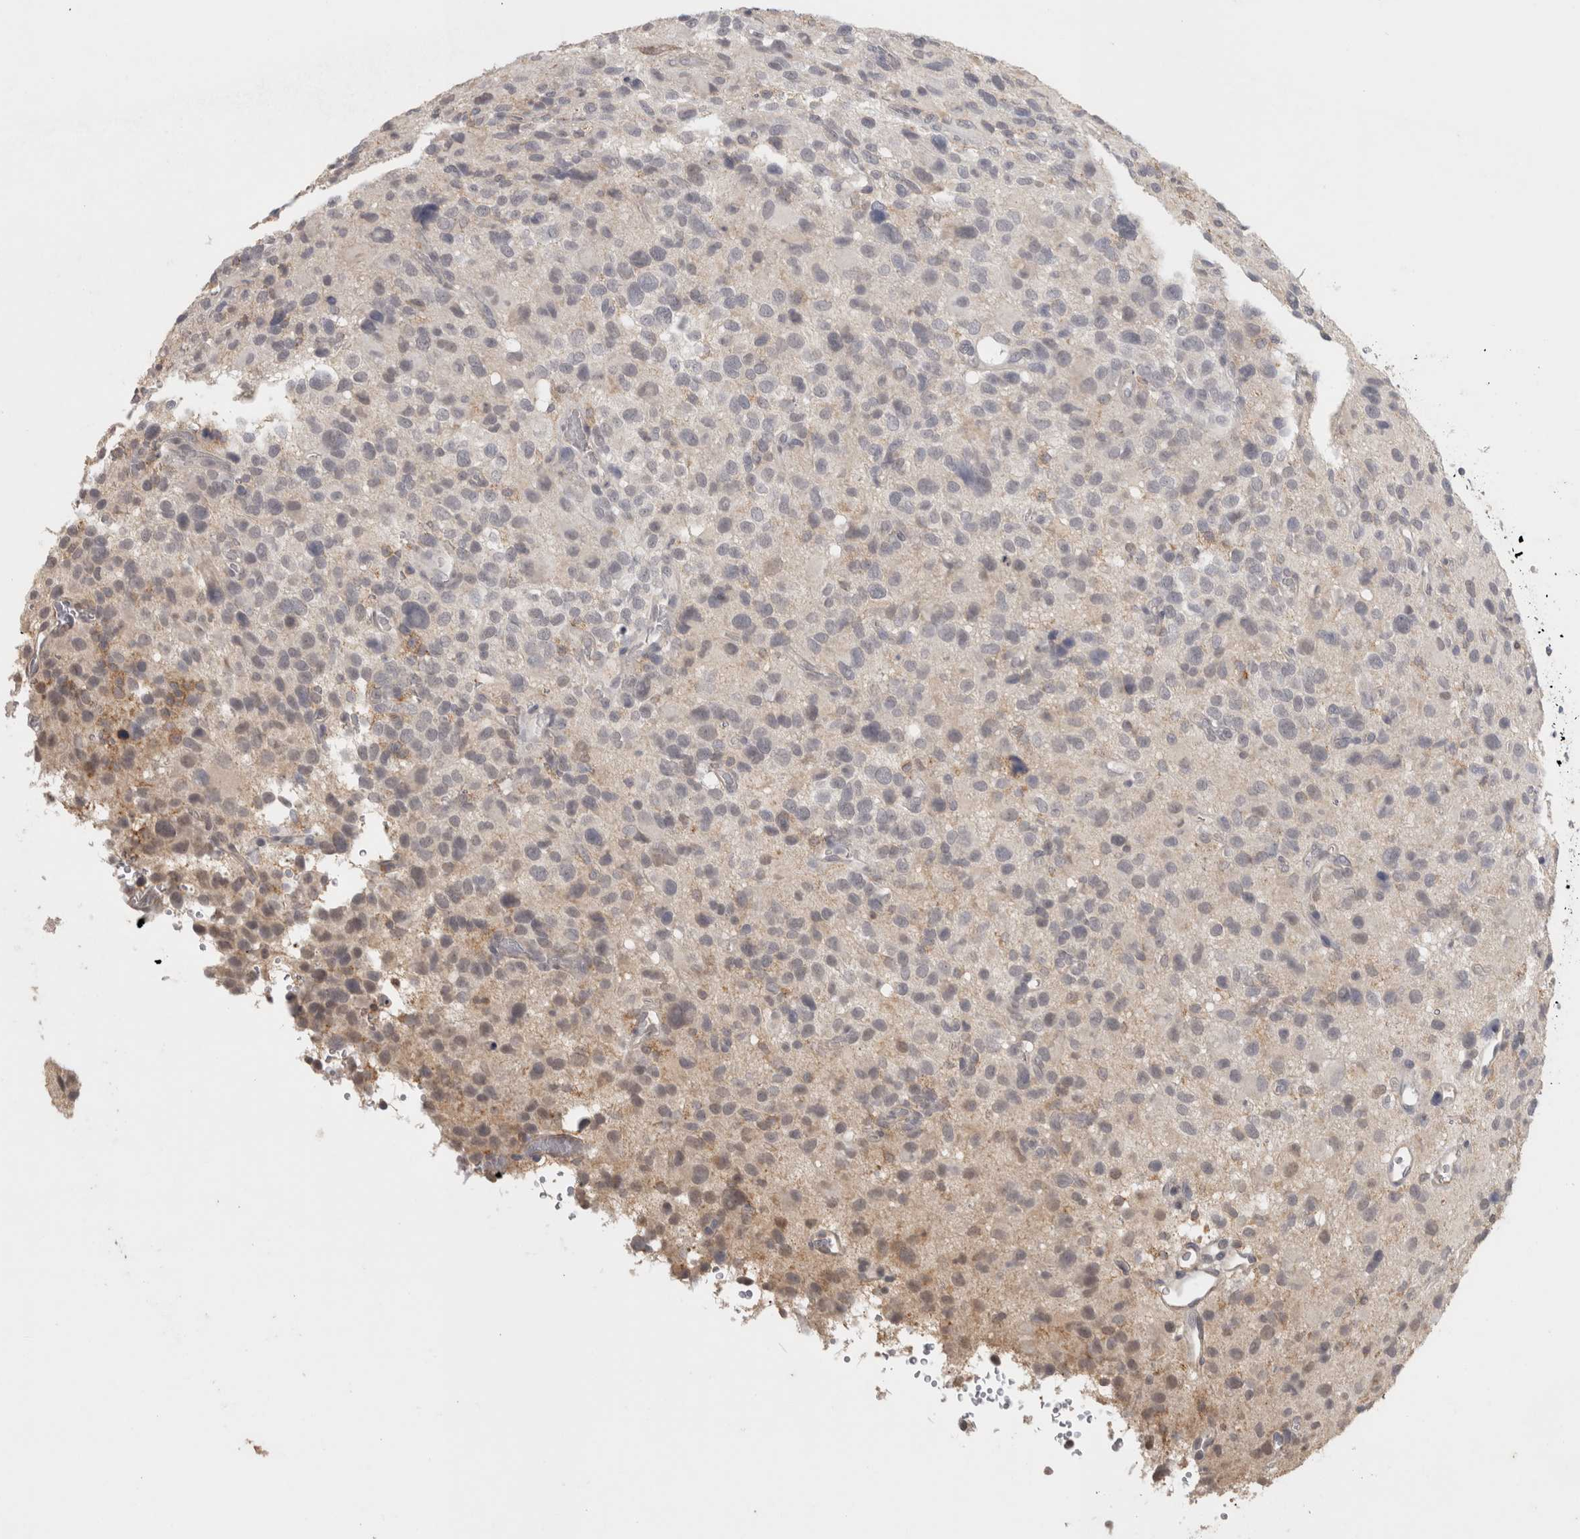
{"staining": {"intensity": "negative", "quantity": "none", "location": "none"}, "tissue": "glioma", "cell_type": "Tumor cells", "image_type": "cancer", "snomed": [{"axis": "morphology", "description": "Glioma, malignant, High grade"}, {"axis": "topography", "description": "Brain"}], "caption": "Glioma was stained to show a protein in brown. There is no significant expression in tumor cells.", "gene": "HAVCR2", "patient": {"sex": "male", "age": 48}}